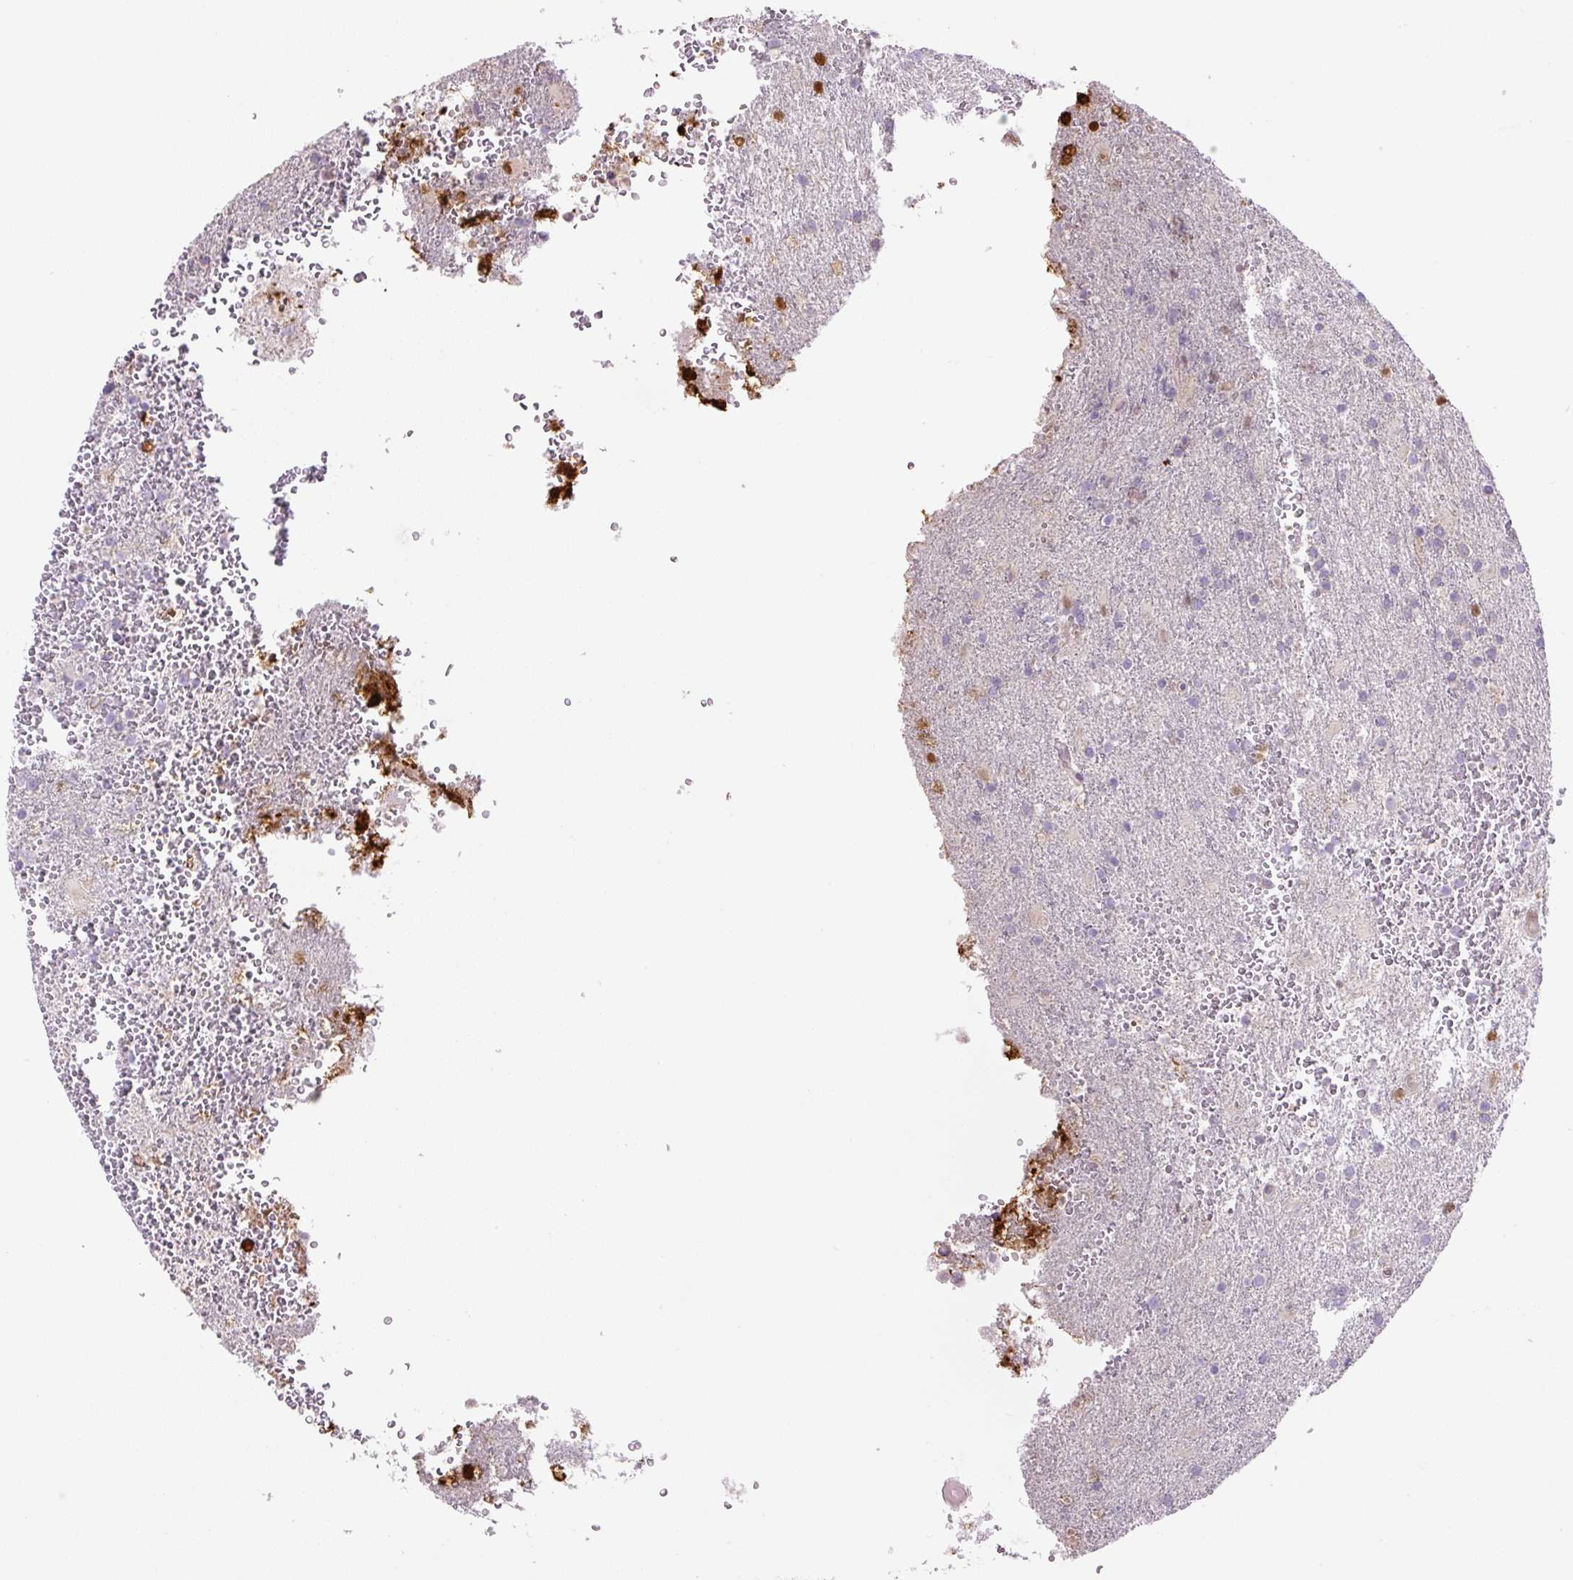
{"staining": {"intensity": "negative", "quantity": "none", "location": "none"}, "tissue": "glioma", "cell_type": "Tumor cells", "image_type": "cancer", "snomed": [{"axis": "morphology", "description": "Glioma, malignant, High grade"}, {"axis": "topography", "description": "Brain"}], "caption": "The photomicrograph reveals no significant positivity in tumor cells of malignant glioma (high-grade).", "gene": "CCNI2", "patient": {"sex": "female", "age": 74}}